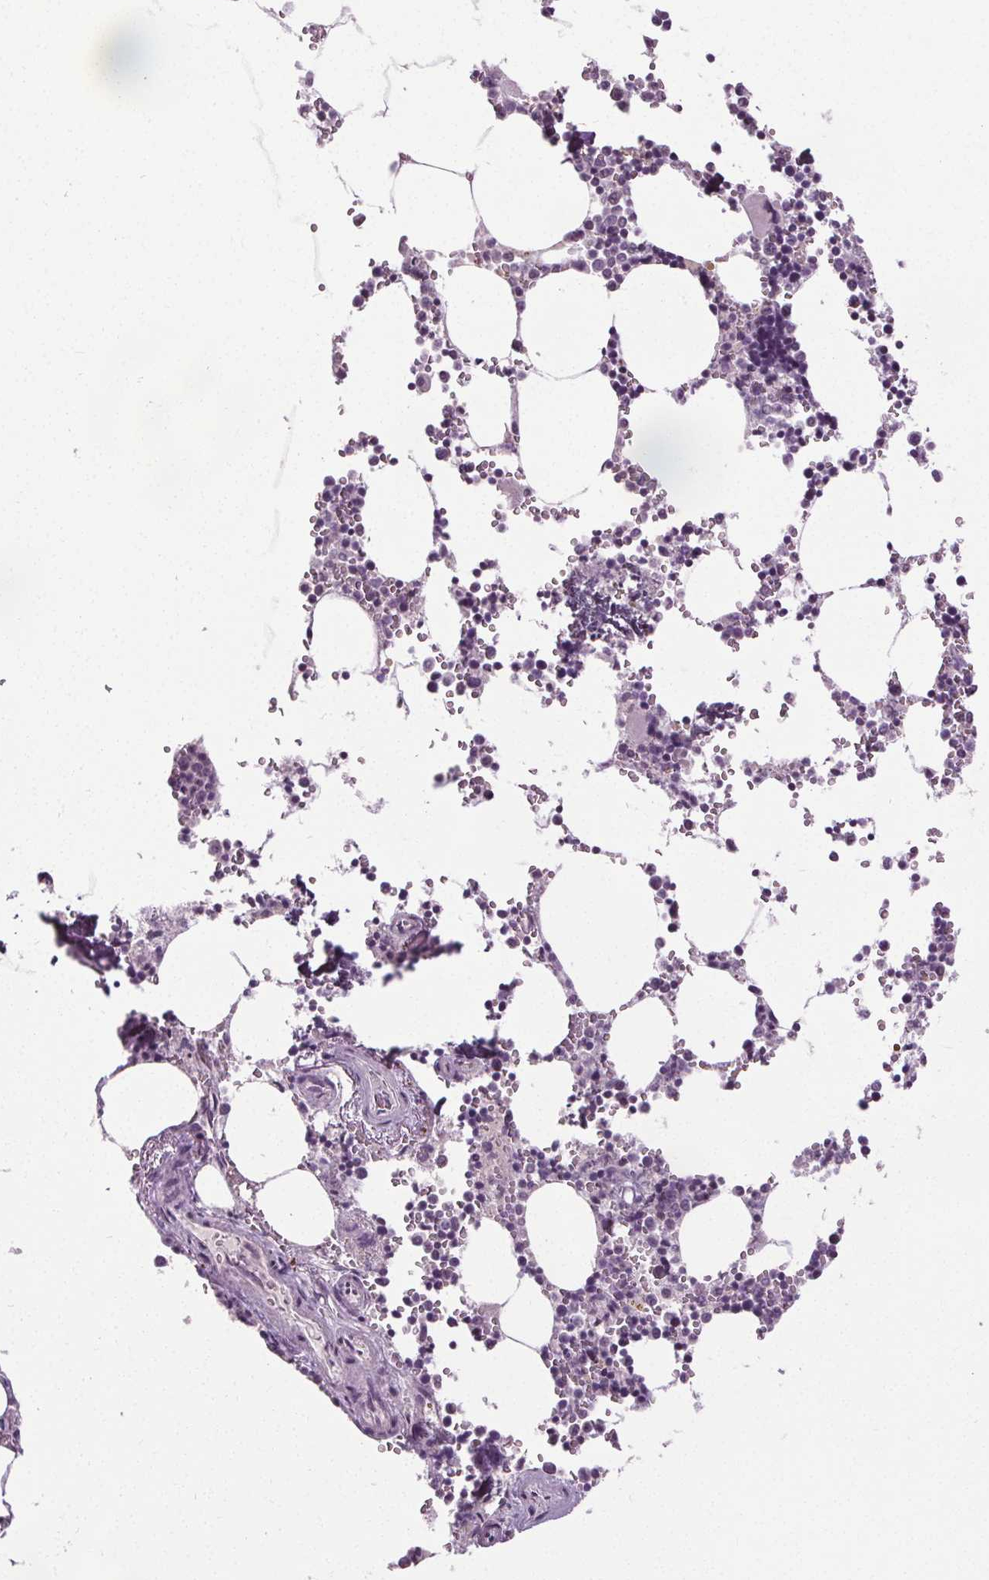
{"staining": {"intensity": "negative", "quantity": "none", "location": "none"}, "tissue": "bone marrow", "cell_type": "Hematopoietic cells", "image_type": "normal", "snomed": [{"axis": "morphology", "description": "Normal tissue, NOS"}, {"axis": "topography", "description": "Bone marrow"}], "caption": "Unremarkable bone marrow was stained to show a protein in brown. There is no significant positivity in hematopoietic cells. (DAB (3,3'-diaminobenzidine) IHC visualized using brightfield microscopy, high magnification).", "gene": "SLC2A9", "patient": {"sex": "male", "age": 54}}